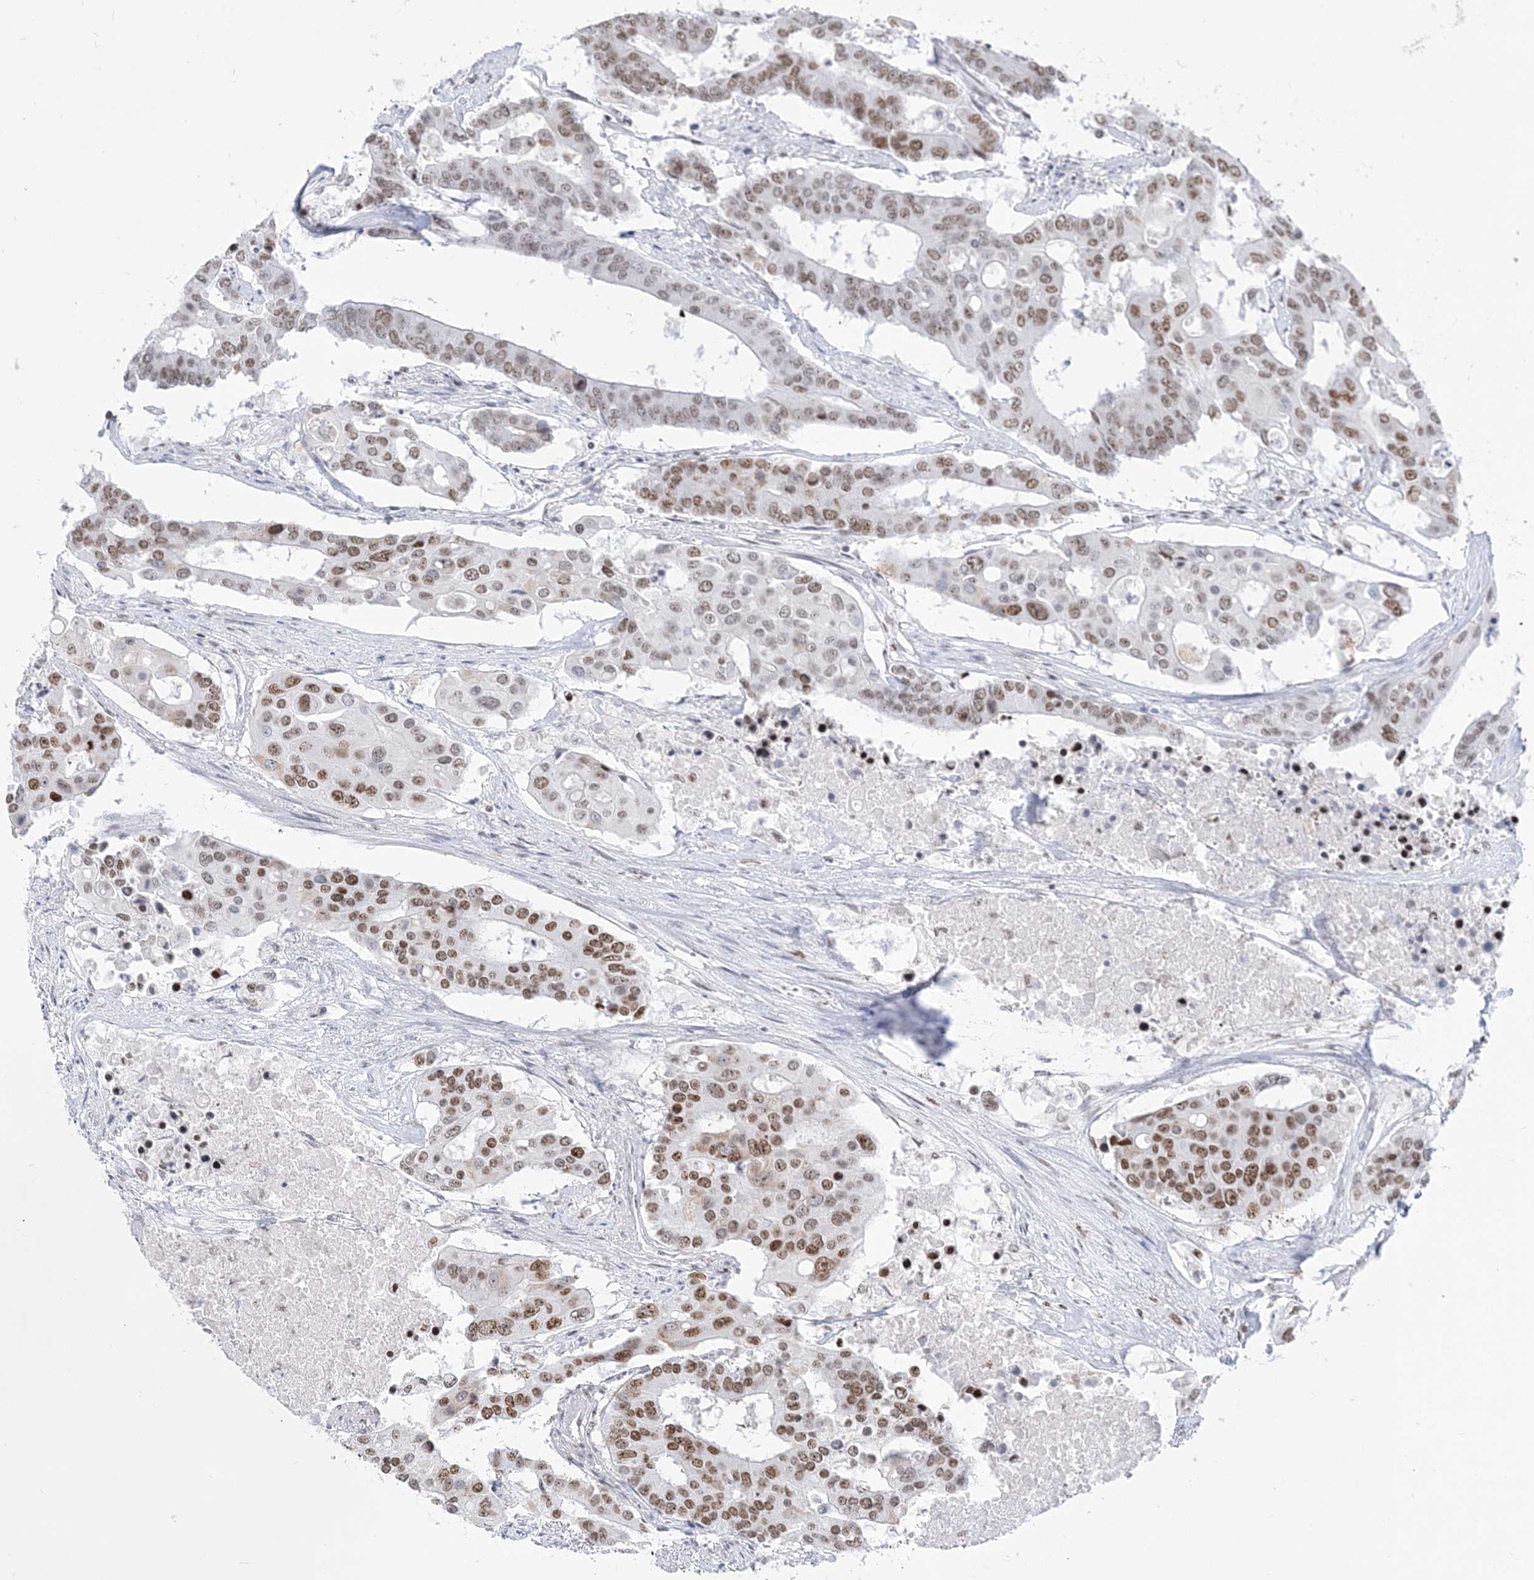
{"staining": {"intensity": "moderate", "quantity": ">75%", "location": "nuclear"}, "tissue": "colorectal cancer", "cell_type": "Tumor cells", "image_type": "cancer", "snomed": [{"axis": "morphology", "description": "Adenocarcinoma, NOS"}, {"axis": "topography", "description": "Colon"}], "caption": "The micrograph demonstrates staining of adenocarcinoma (colorectal), revealing moderate nuclear protein positivity (brown color) within tumor cells.", "gene": "DDX21", "patient": {"sex": "male", "age": 77}}